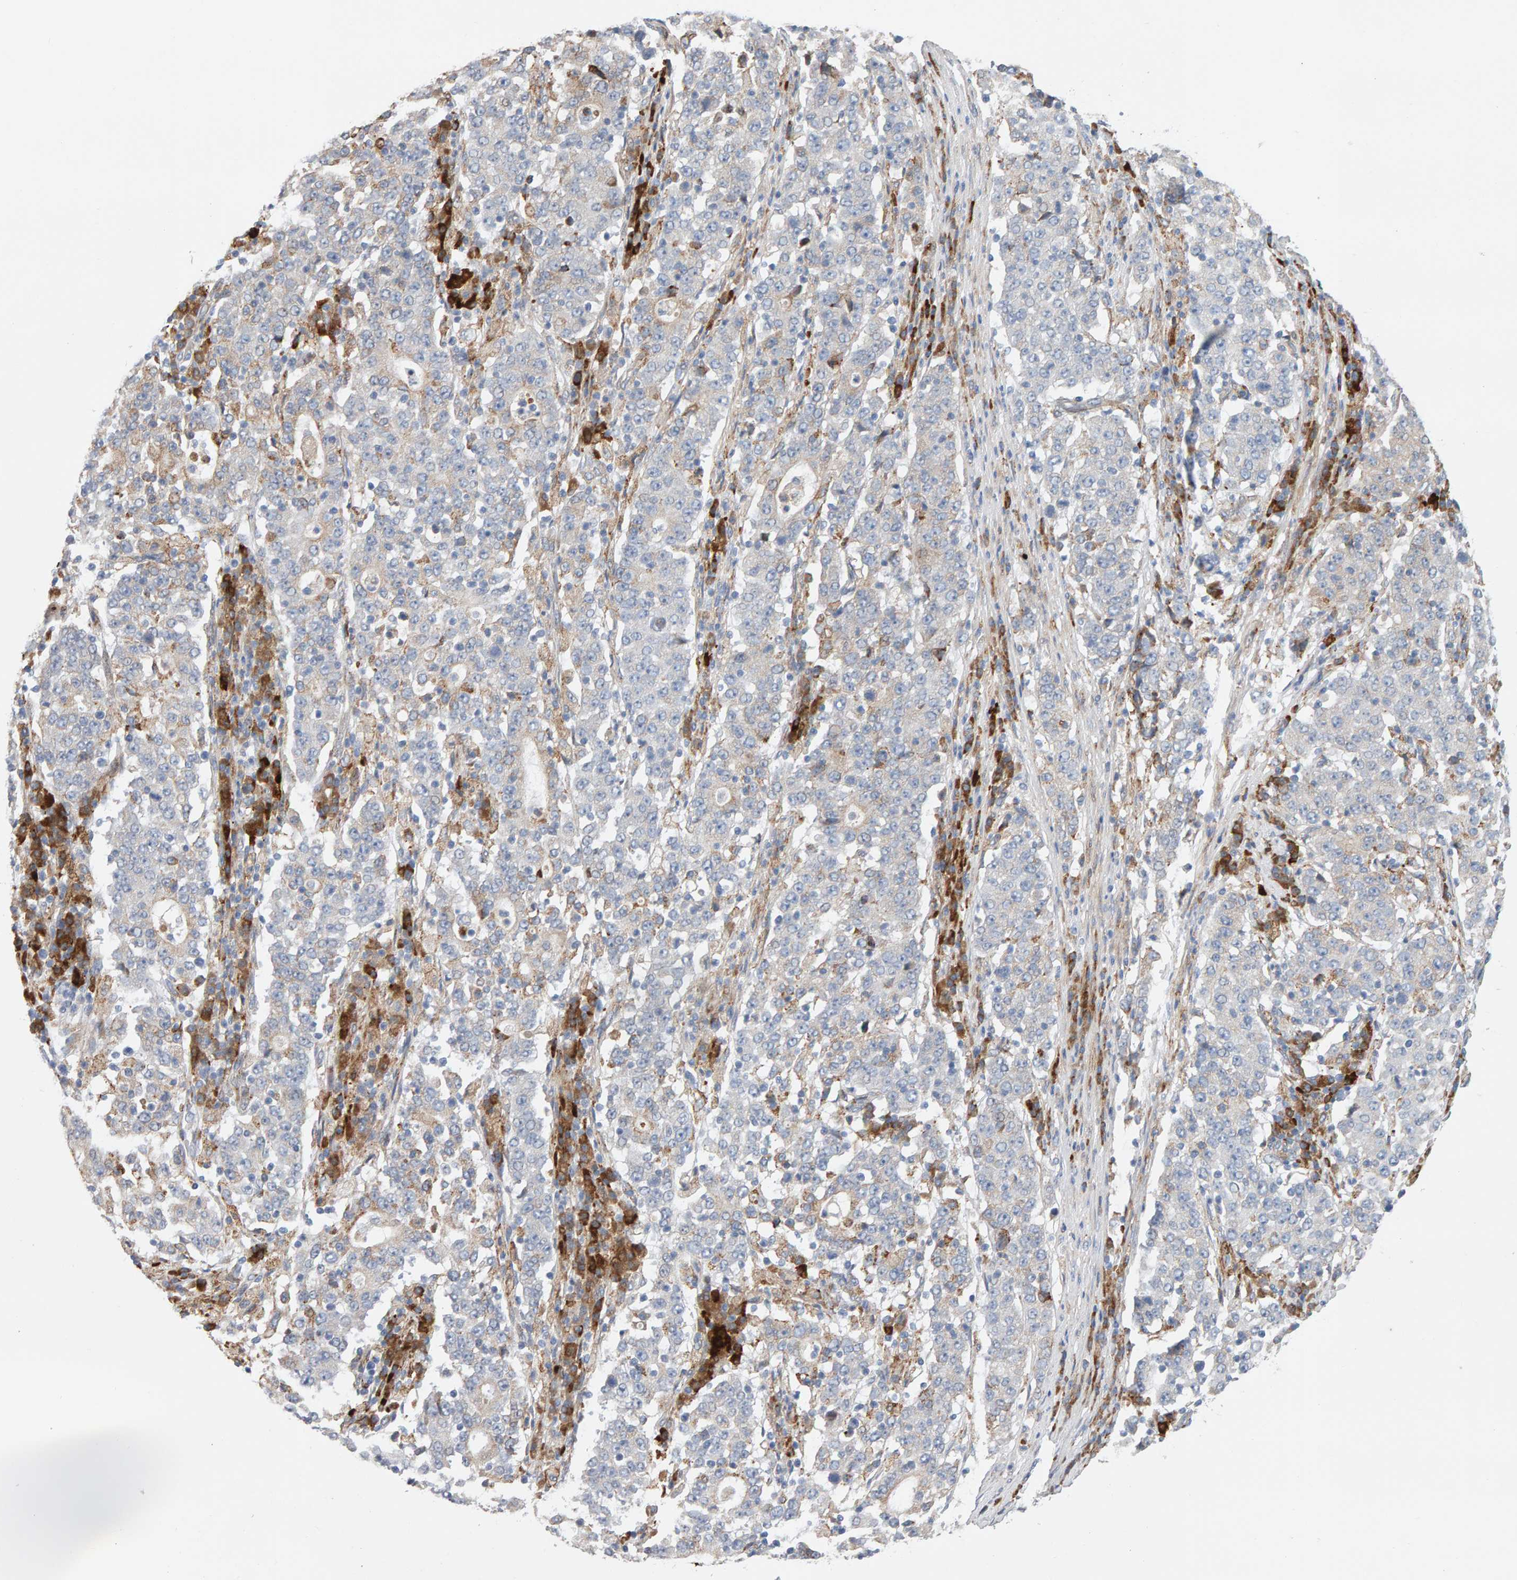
{"staining": {"intensity": "weak", "quantity": "25%-75%", "location": "cytoplasmic/membranous"}, "tissue": "stomach cancer", "cell_type": "Tumor cells", "image_type": "cancer", "snomed": [{"axis": "morphology", "description": "Adenocarcinoma, NOS"}, {"axis": "topography", "description": "Stomach"}], "caption": "High-magnification brightfield microscopy of stomach adenocarcinoma stained with DAB (brown) and counterstained with hematoxylin (blue). tumor cells exhibit weak cytoplasmic/membranous expression is seen in approximately25%-75% of cells.", "gene": "ENGASE", "patient": {"sex": "male", "age": 59}}